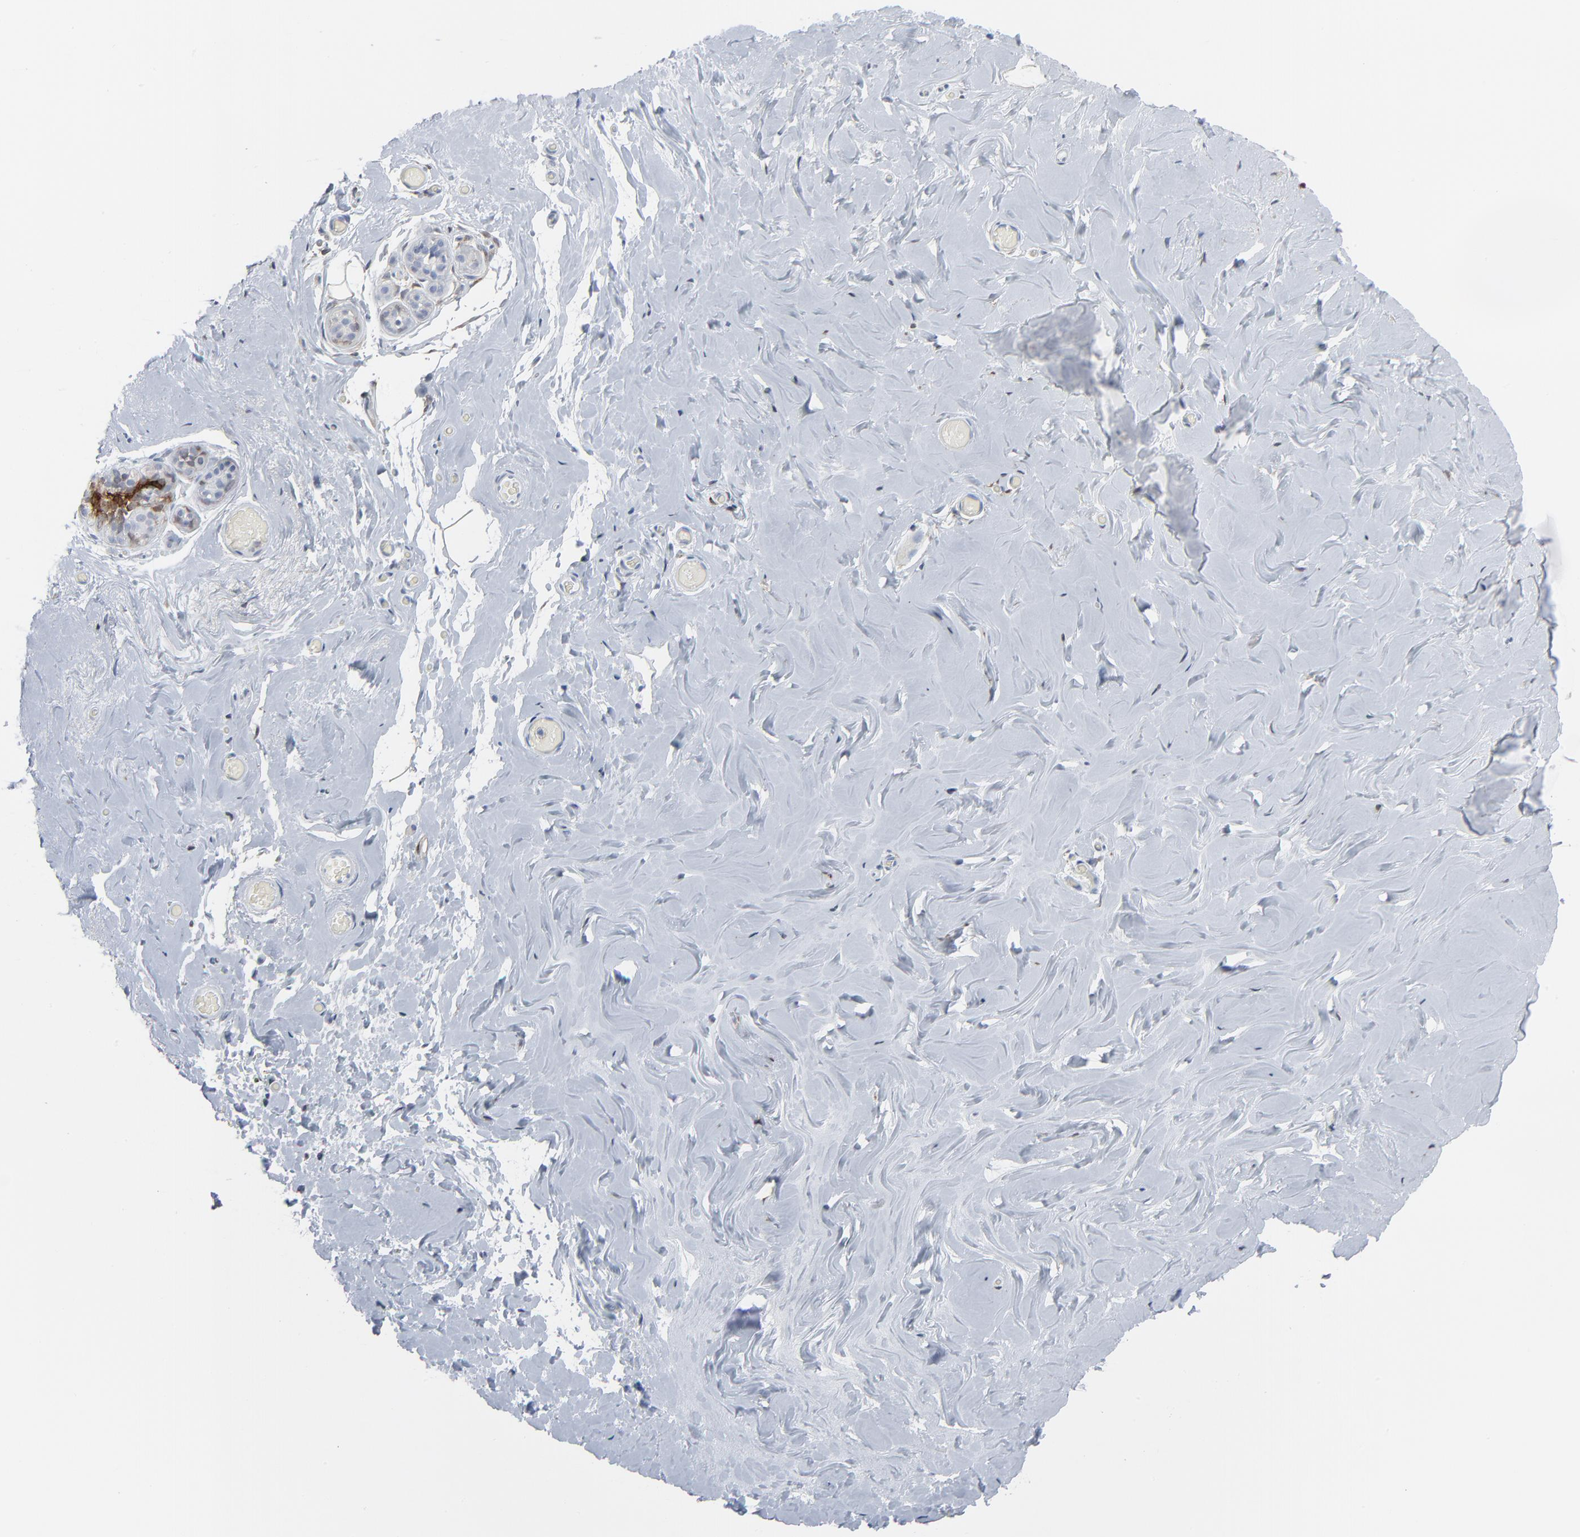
{"staining": {"intensity": "negative", "quantity": "none", "location": "none"}, "tissue": "breast", "cell_type": "Adipocytes", "image_type": "normal", "snomed": [{"axis": "morphology", "description": "Normal tissue, NOS"}, {"axis": "topography", "description": "Breast"}], "caption": "This is an IHC photomicrograph of normal breast. There is no staining in adipocytes.", "gene": "PHGDH", "patient": {"sex": "female", "age": 75}}